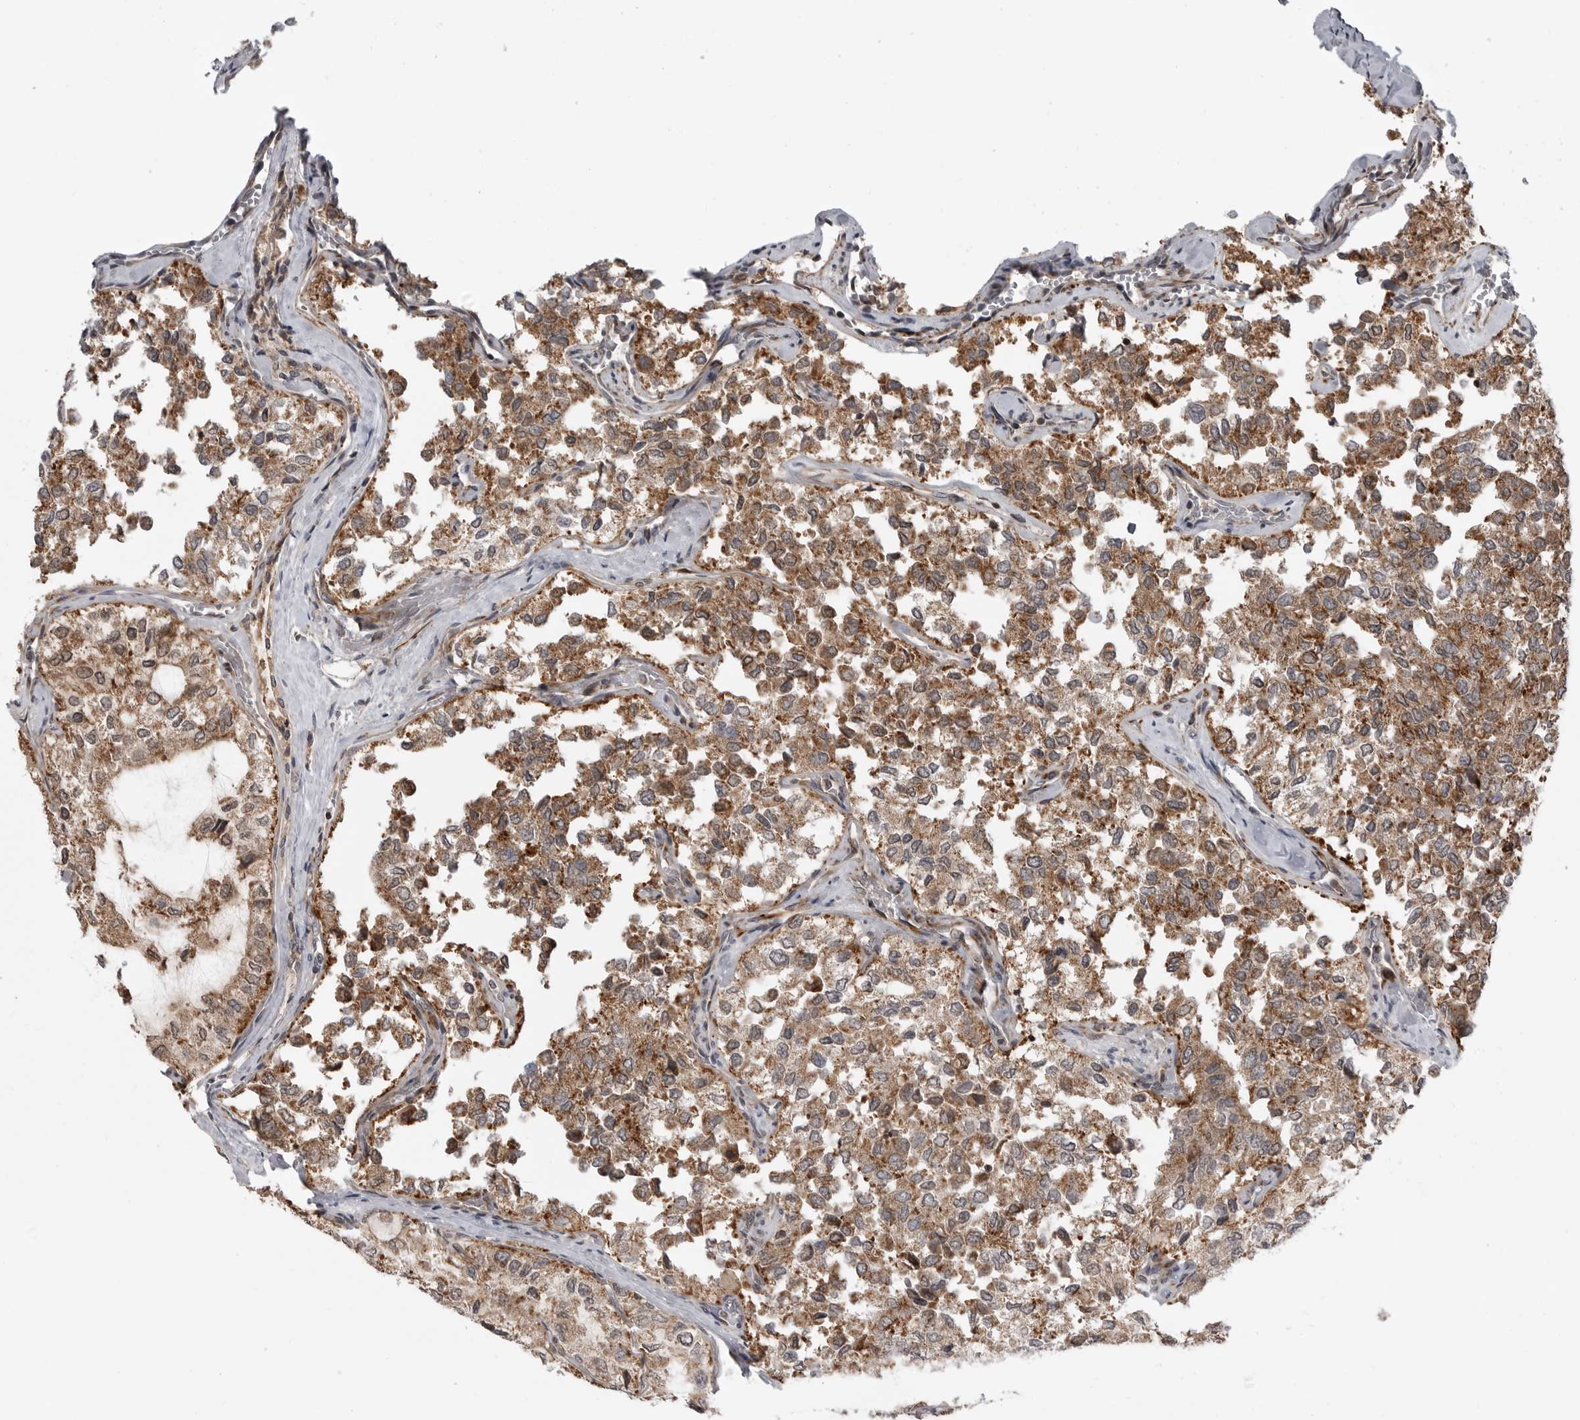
{"staining": {"intensity": "moderate", "quantity": ">75%", "location": "cytoplasmic/membranous"}, "tissue": "thyroid cancer", "cell_type": "Tumor cells", "image_type": "cancer", "snomed": [{"axis": "morphology", "description": "Follicular adenoma carcinoma, NOS"}, {"axis": "topography", "description": "Thyroid gland"}], "caption": "Immunohistochemical staining of thyroid cancer (follicular adenoma carcinoma) shows medium levels of moderate cytoplasmic/membranous positivity in about >75% of tumor cells. The protein is shown in brown color, while the nuclei are stained blue.", "gene": "FAAP100", "patient": {"sex": "male", "age": 75}}